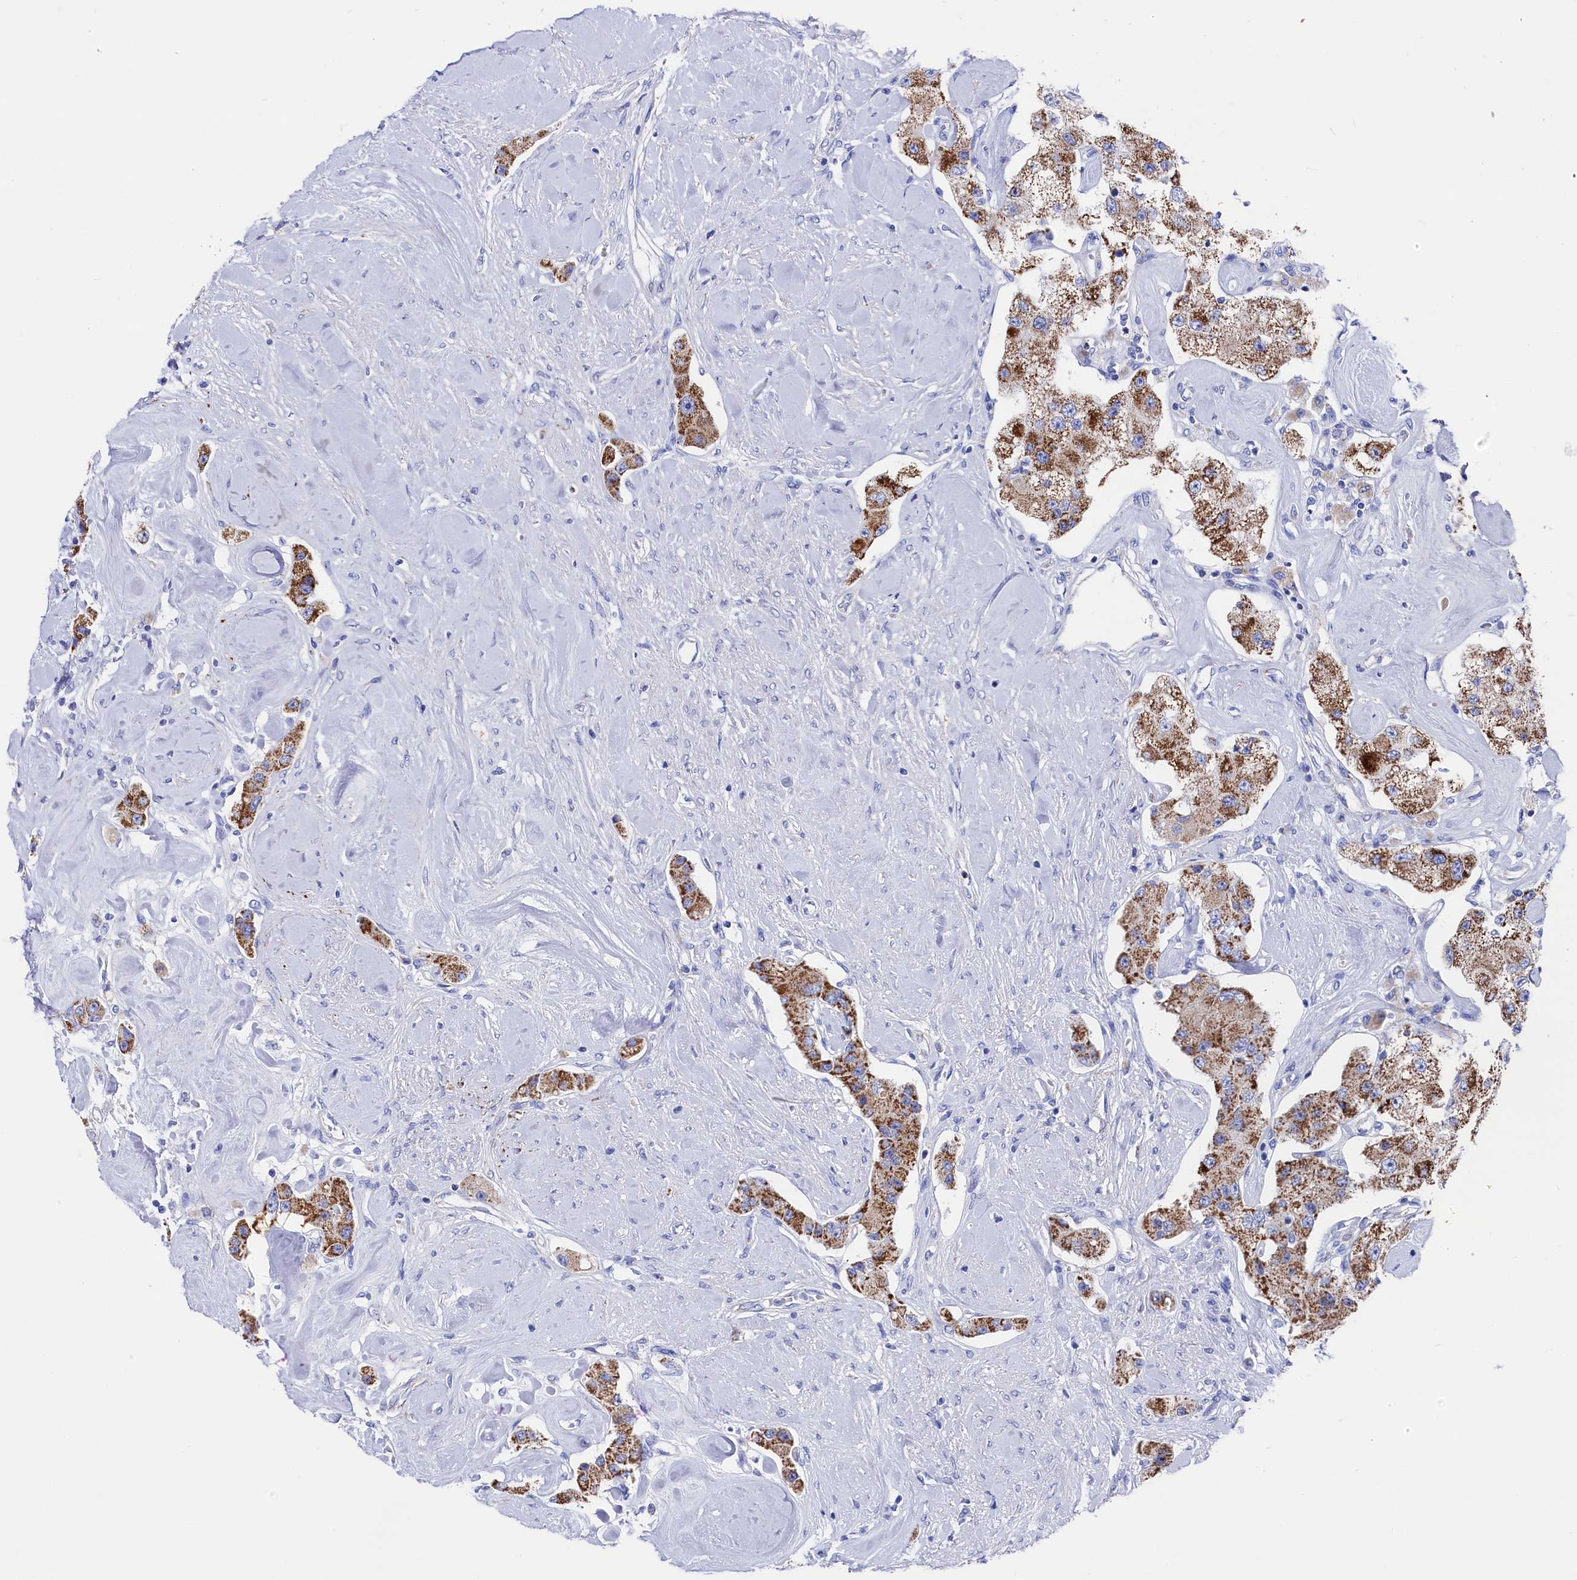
{"staining": {"intensity": "moderate", "quantity": ">75%", "location": "cytoplasmic/membranous"}, "tissue": "carcinoid", "cell_type": "Tumor cells", "image_type": "cancer", "snomed": [{"axis": "morphology", "description": "Carcinoid, malignant, NOS"}, {"axis": "topography", "description": "Pancreas"}], "caption": "An image of human malignant carcinoid stained for a protein demonstrates moderate cytoplasmic/membranous brown staining in tumor cells.", "gene": "MMAB", "patient": {"sex": "male", "age": 41}}